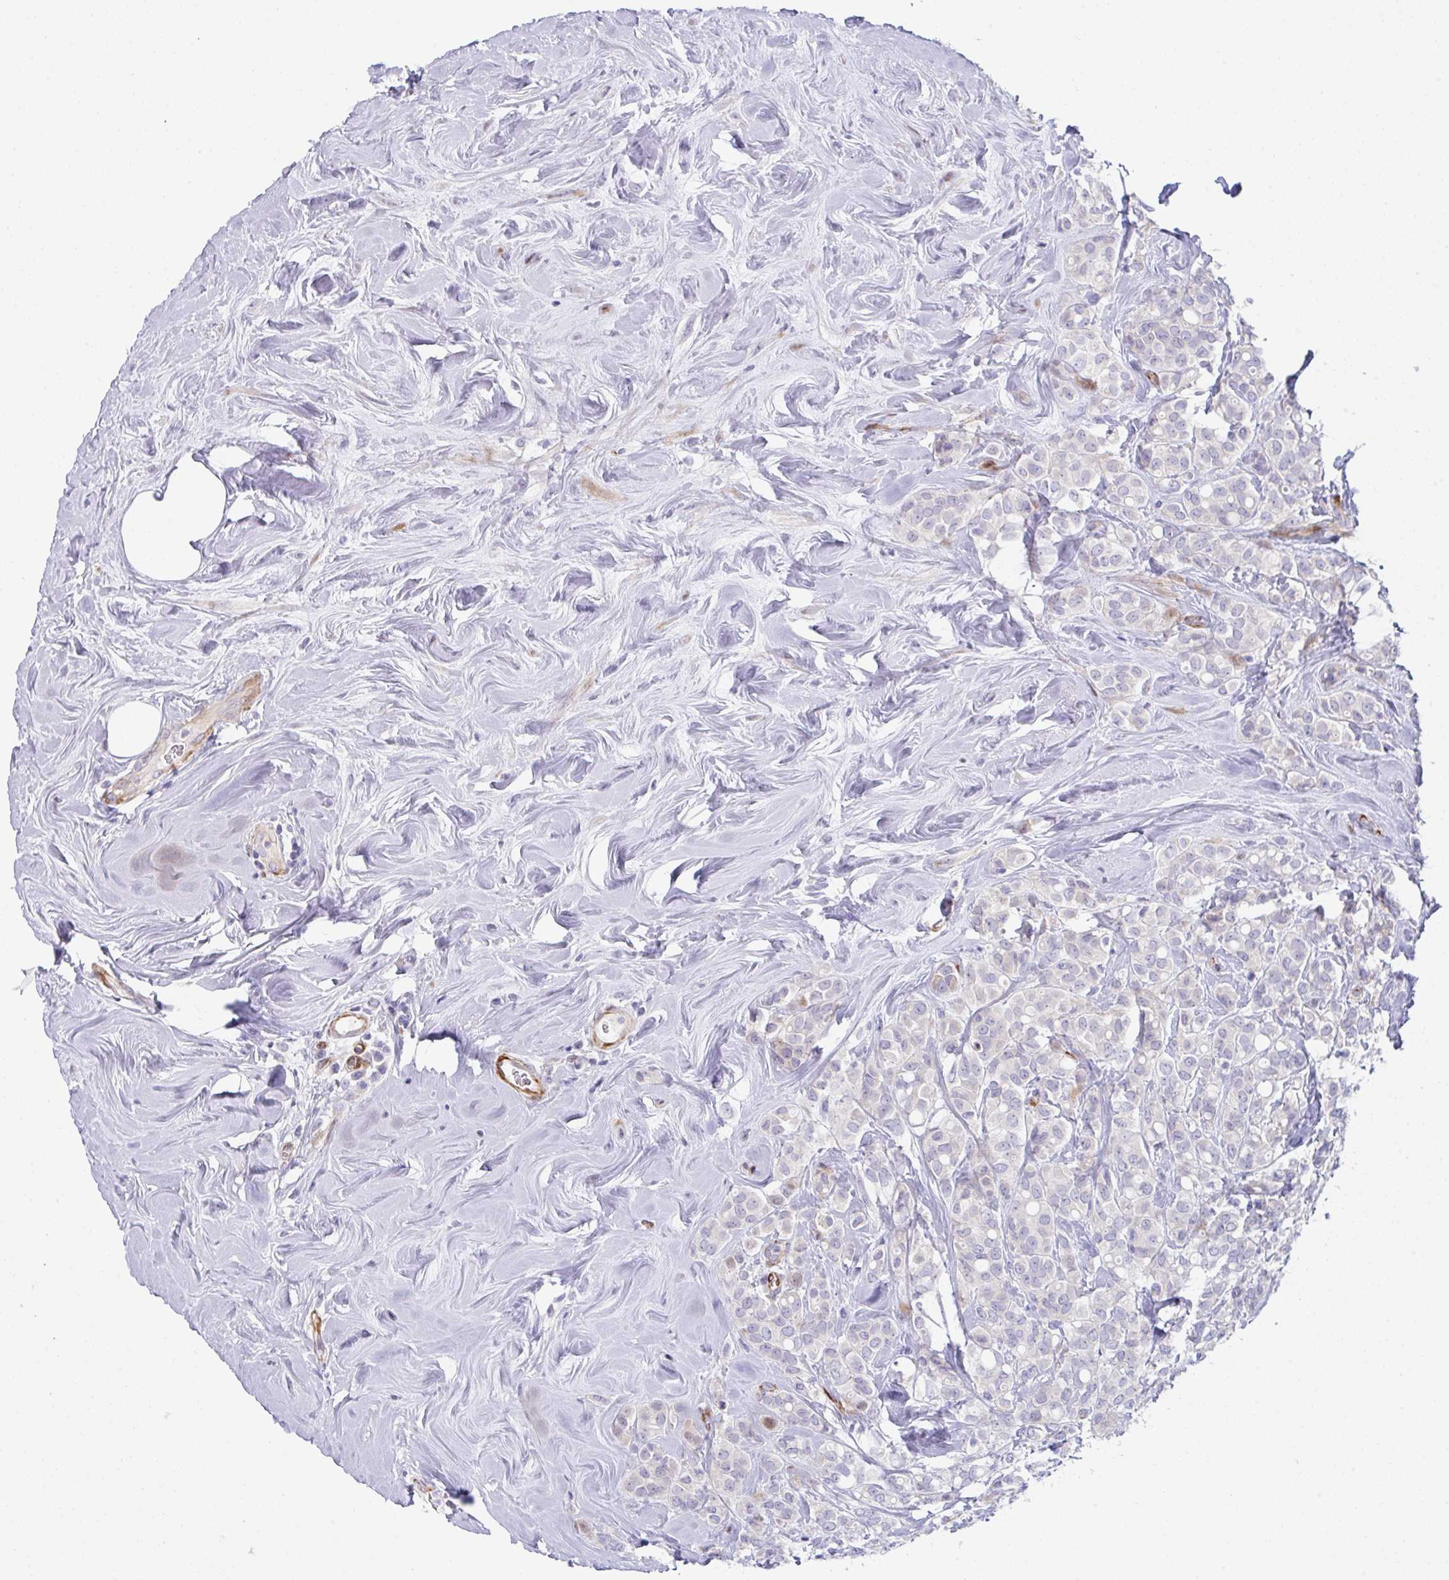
{"staining": {"intensity": "negative", "quantity": "none", "location": "none"}, "tissue": "breast cancer", "cell_type": "Tumor cells", "image_type": "cancer", "snomed": [{"axis": "morphology", "description": "Lobular carcinoma"}, {"axis": "topography", "description": "Breast"}], "caption": "An IHC histopathology image of breast lobular carcinoma is shown. There is no staining in tumor cells of breast lobular carcinoma.", "gene": "ZNF713", "patient": {"sex": "female", "age": 68}}